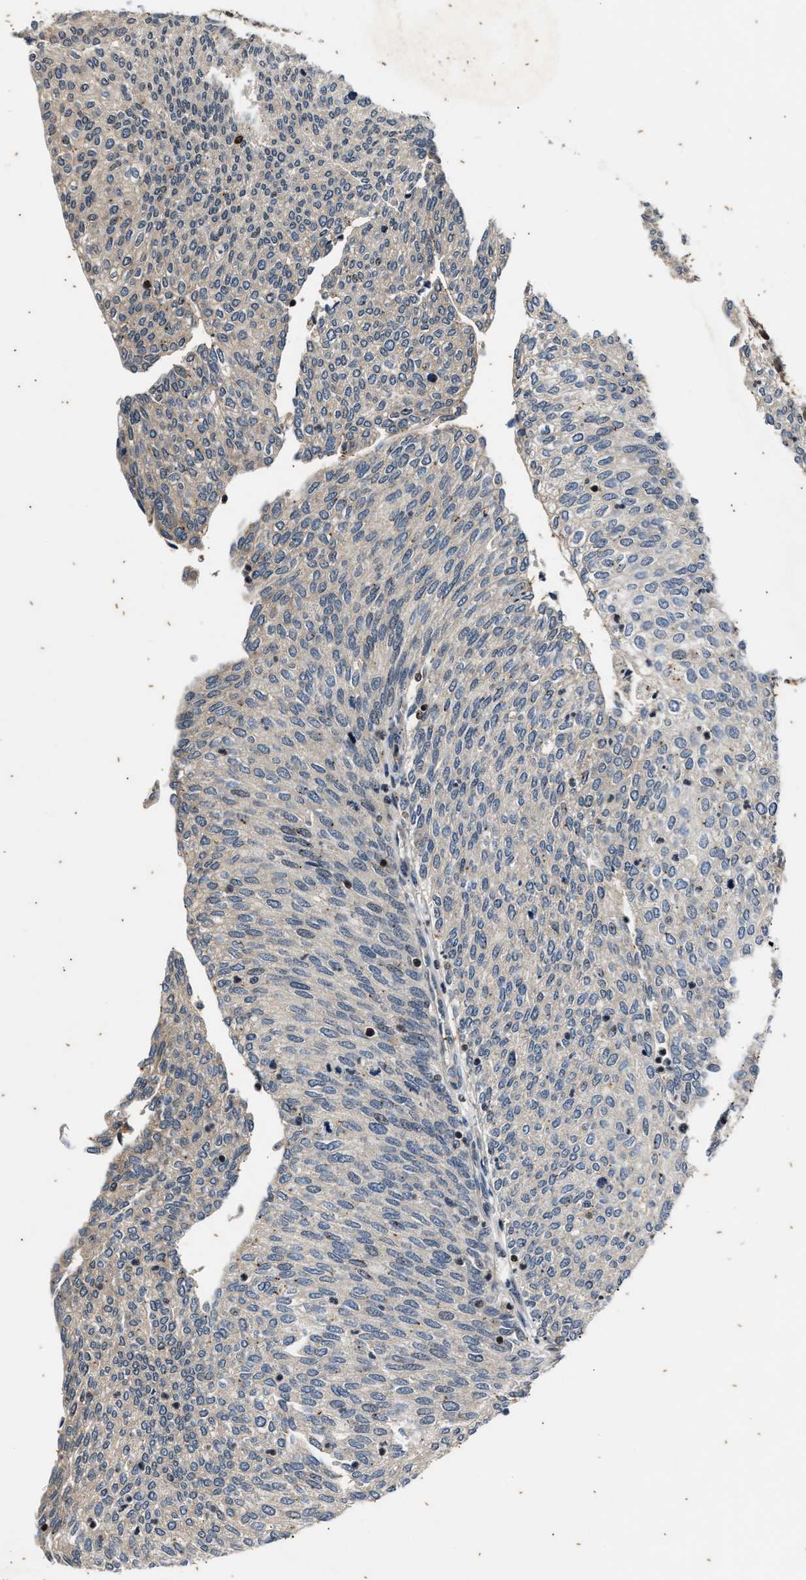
{"staining": {"intensity": "negative", "quantity": "none", "location": "none"}, "tissue": "urothelial cancer", "cell_type": "Tumor cells", "image_type": "cancer", "snomed": [{"axis": "morphology", "description": "Urothelial carcinoma, Low grade"}, {"axis": "topography", "description": "Urinary bladder"}], "caption": "A photomicrograph of human urothelial cancer is negative for staining in tumor cells. The staining is performed using DAB (3,3'-diaminobenzidine) brown chromogen with nuclei counter-stained in using hematoxylin.", "gene": "PTPN7", "patient": {"sex": "female", "age": 79}}